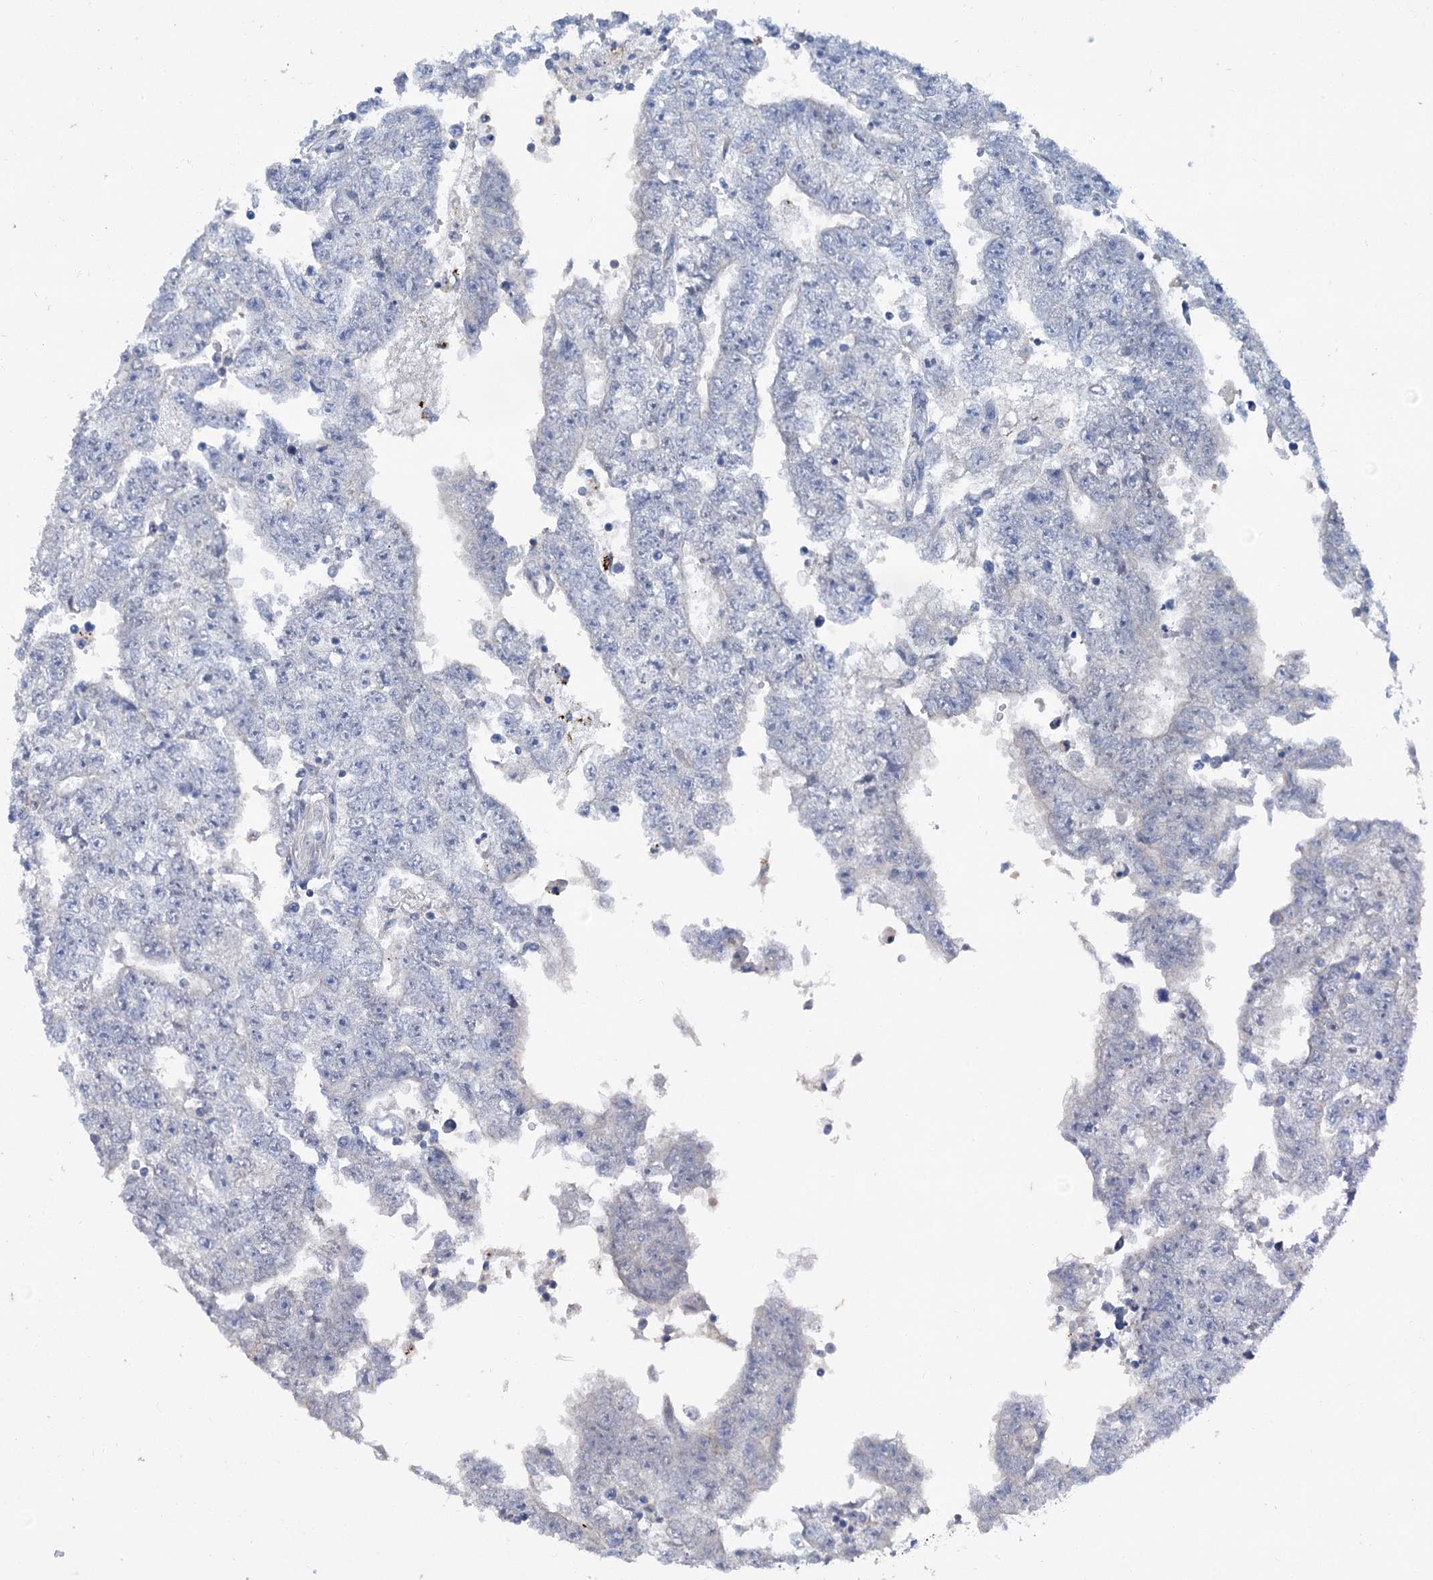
{"staining": {"intensity": "negative", "quantity": "none", "location": "none"}, "tissue": "testis cancer", "cell_type": "Tumor cells", "image_type": "cancer", "snomed": [{"axis": "morphology", "description": "Carcinoma, Embryonal, NOS"}, {"axis": "topography", "description": "Testis"}], "caption": "IHC photomicrograph of testis cancer (embryonal carcinoma) stained for a protein (brown), which reveals no expression in tumor cells.", "gene": "MID1IP1", "patient": {"sex": "male", "age": 25}}